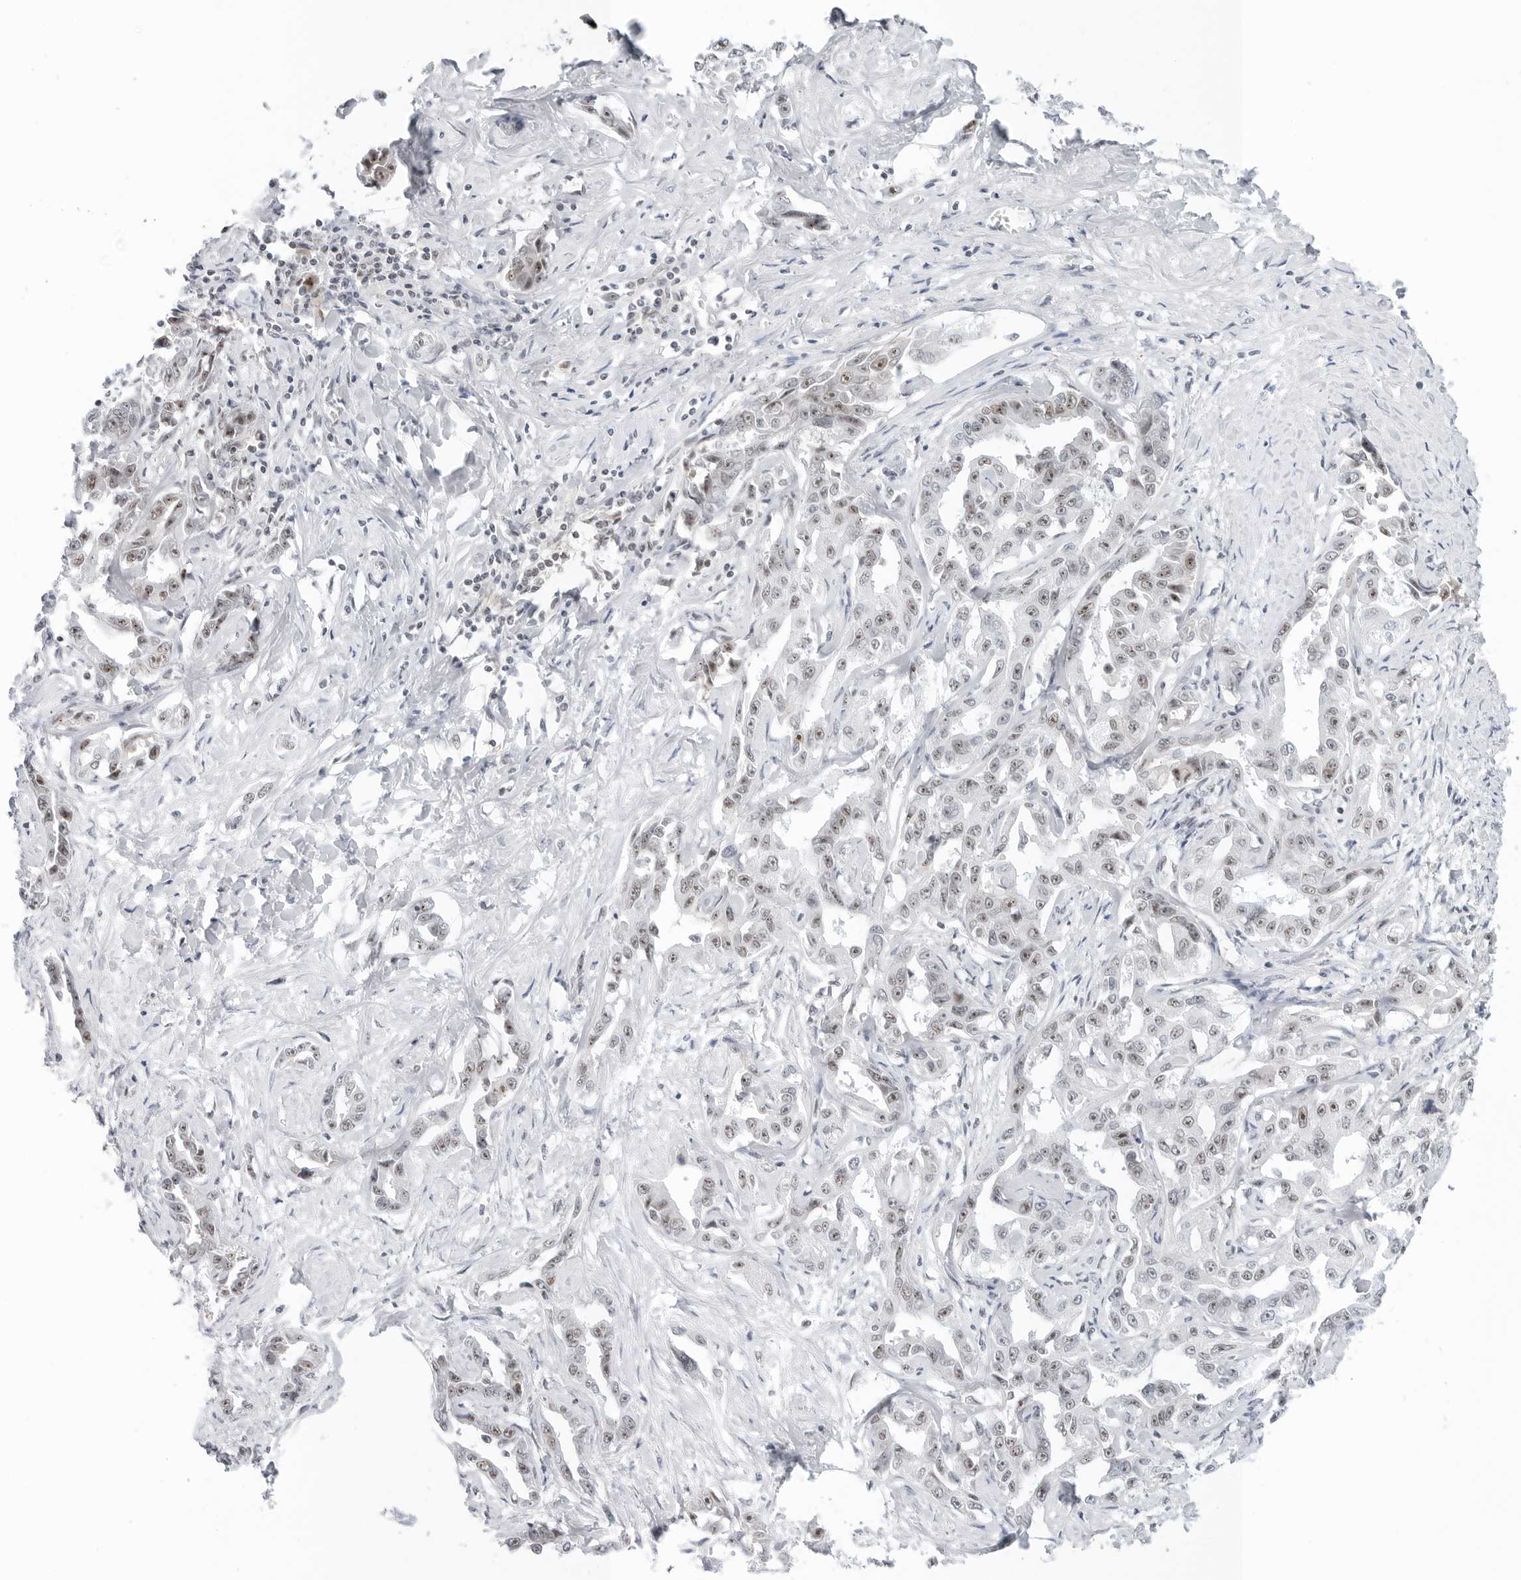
{"staining": {"intensity": "weak", "quantity": "25%-75%", "location": "nuclear"}, "tissue": "liver cancer", "cell_type": "Tumor cells", "image_type": "cancer", "snomed": [{"axis": "morphology", "description": "Cholangiocarcinoma"}, {"axis": "topography", "description": "Liver"}], "caption": "Immunohistochemical staining of human liver cancer demonstrates weak nuclear protein expression in about 25%-75% of tumor cells. Nuclei are stained in blue.", "gene": "WRAP53", "patient": {"sex": "male", "age": 59}}